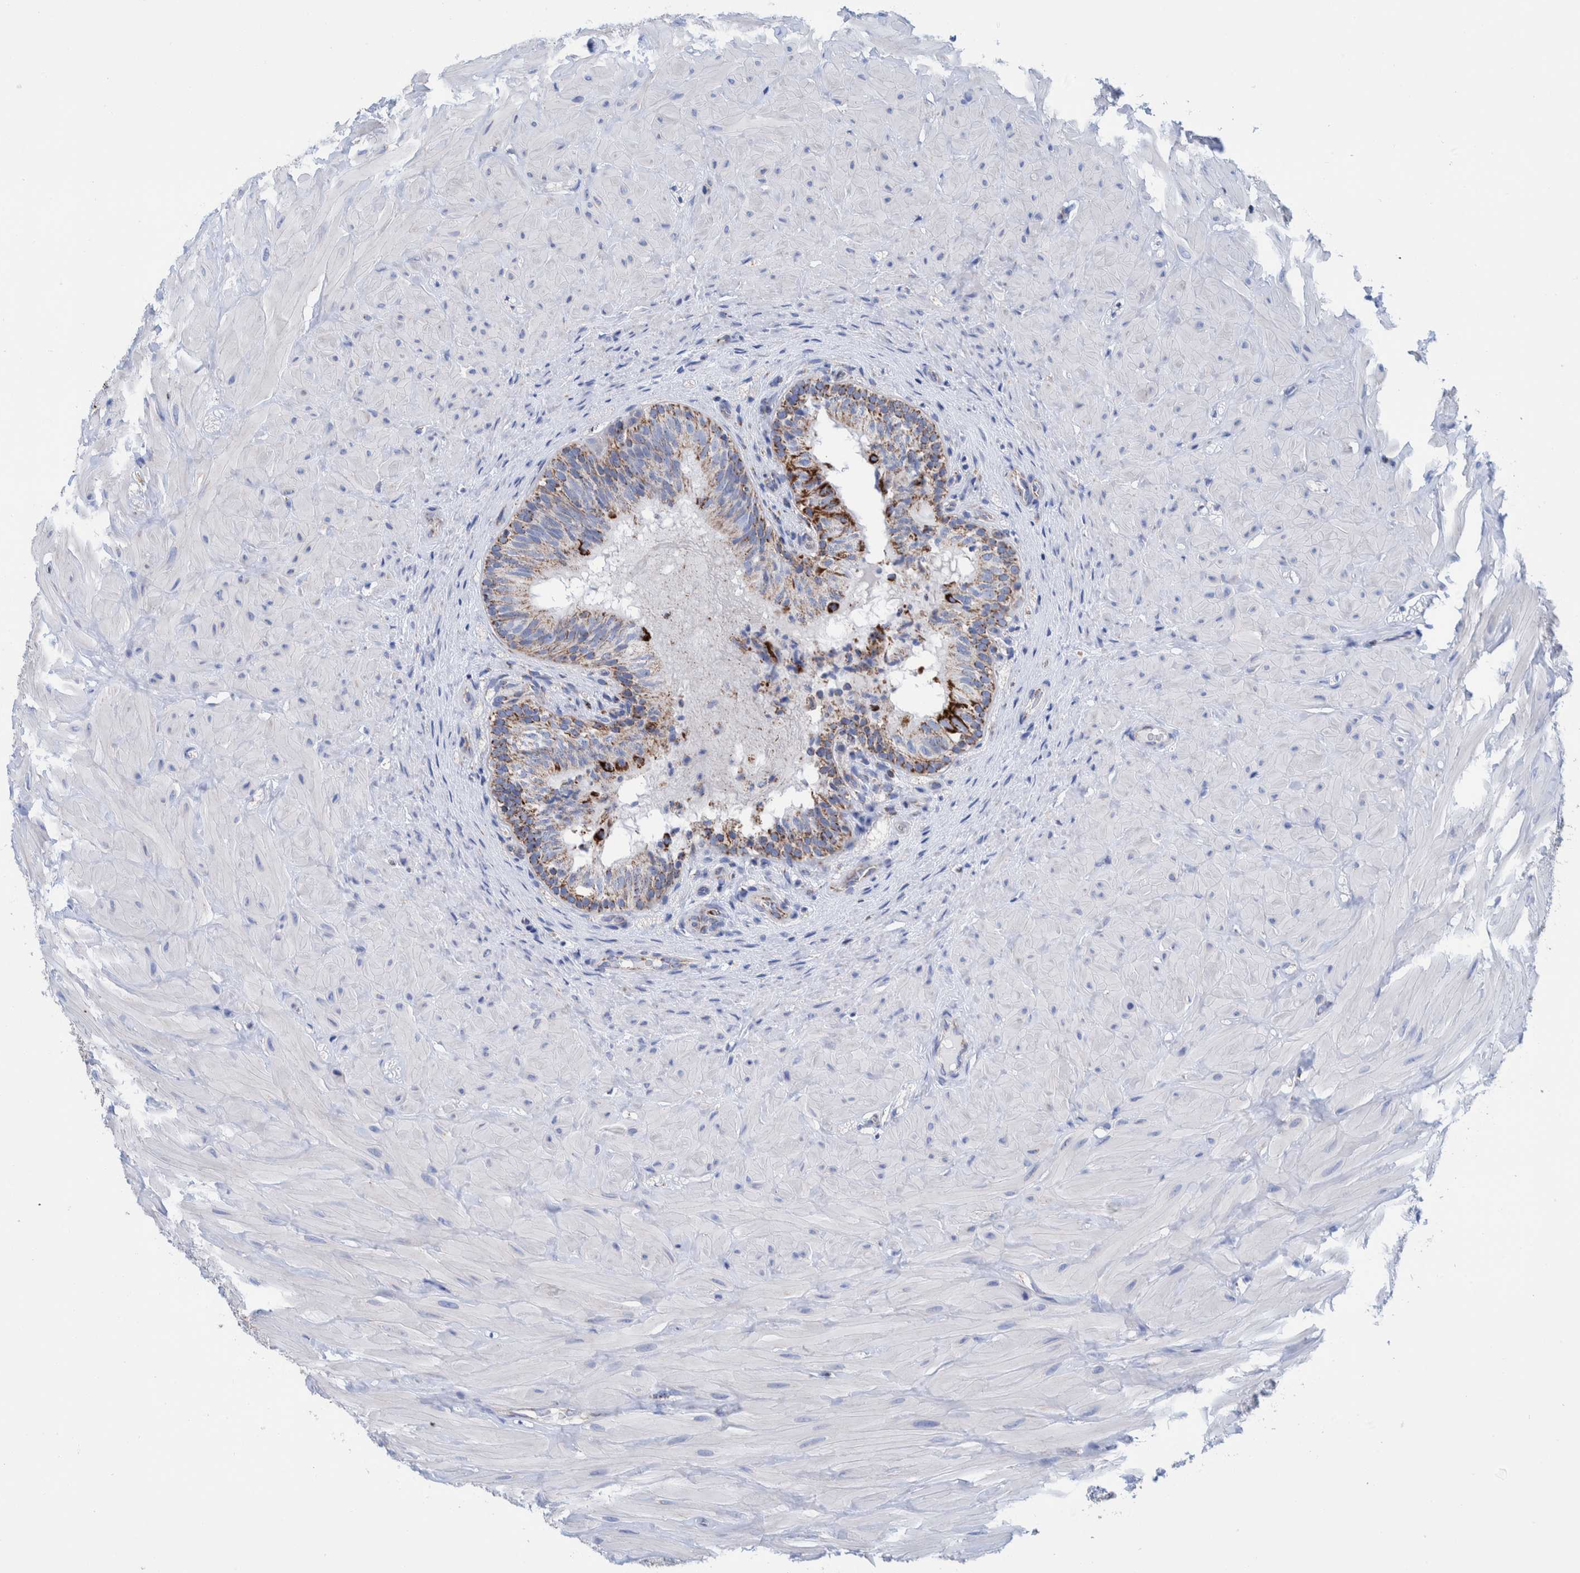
{"staining": {"intensity": "moderate", "quantity": ">75%", "location": "cytoplasmic/membranous"}, "tissue": "epididymis", "cell_type": "Glandular cells", "image_type": "normal", "snomed": [{"axis": "morphology", "description": "Normal tissue, NOS"}, {"axis": "topography", "description": "Soft tissue"}, {"axis": "topography", "description": "Epididymis"}], "caption": "The micrograph demonstrates immunohistochemical staining of benign epididymis. There is moderate cytoplasmic/membranous staining is appreciated in approximately >75% of glandular cells.", "gene": "DECR1", "patient": {"sex": "male", "age": 26}}